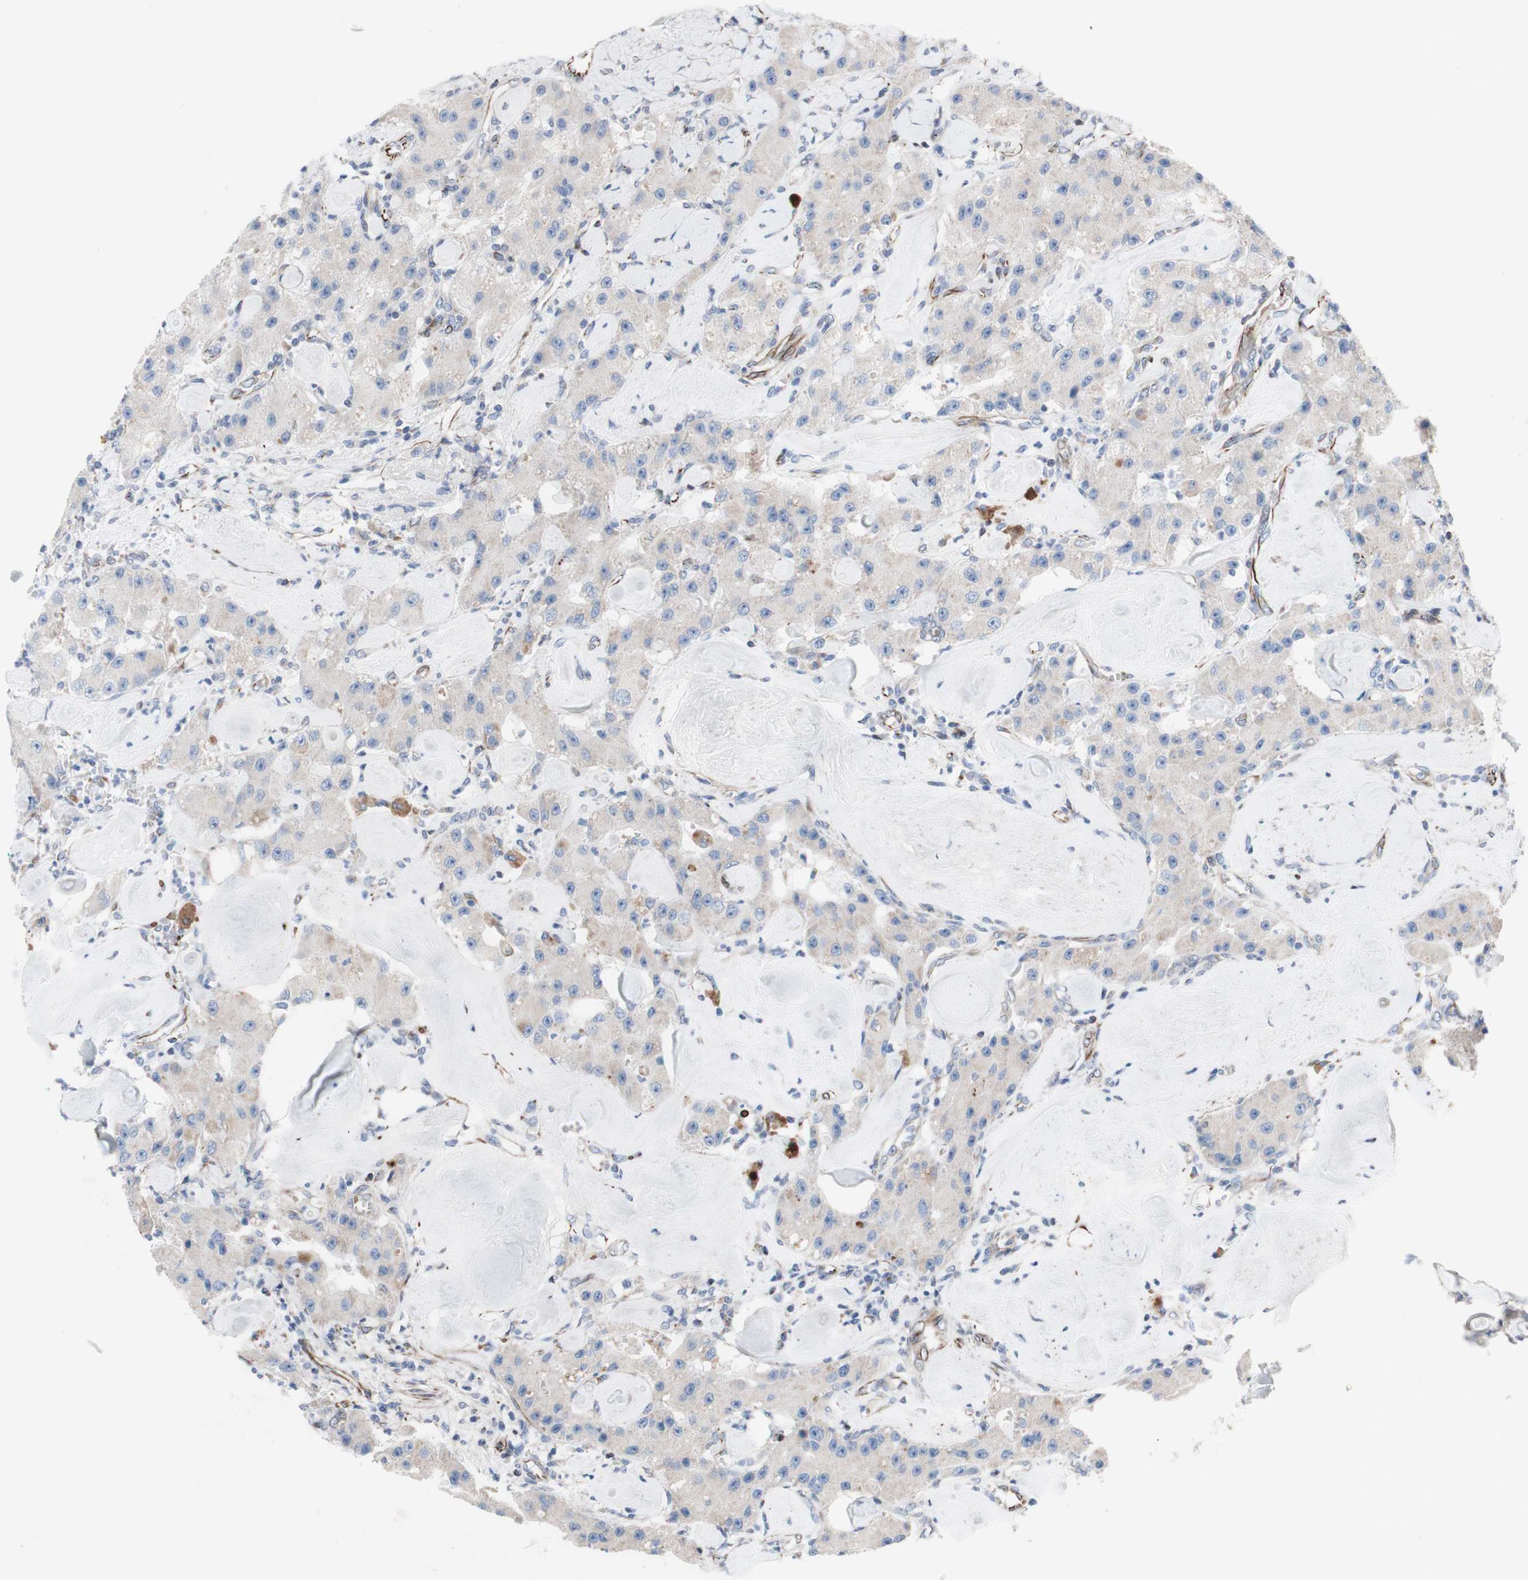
{"staining": {"intensity": "weak", "quantity": "<25%", "location": "cytoplasmic/membranous"}, "tissue": "carcinoid", "cell_type": "Tumor cells", "image_type": "cancer", "snomed": [{"axis": "morphology", "description": "Carcinoid, malignant, NOS"}, {"axis": "topography", "description": "Pancreas"}], "caption": "There is no significant staining in tumor cells of carcinoid.", "gene": "AGPAT5", "patient": {"sex": "male", "age": 41}}